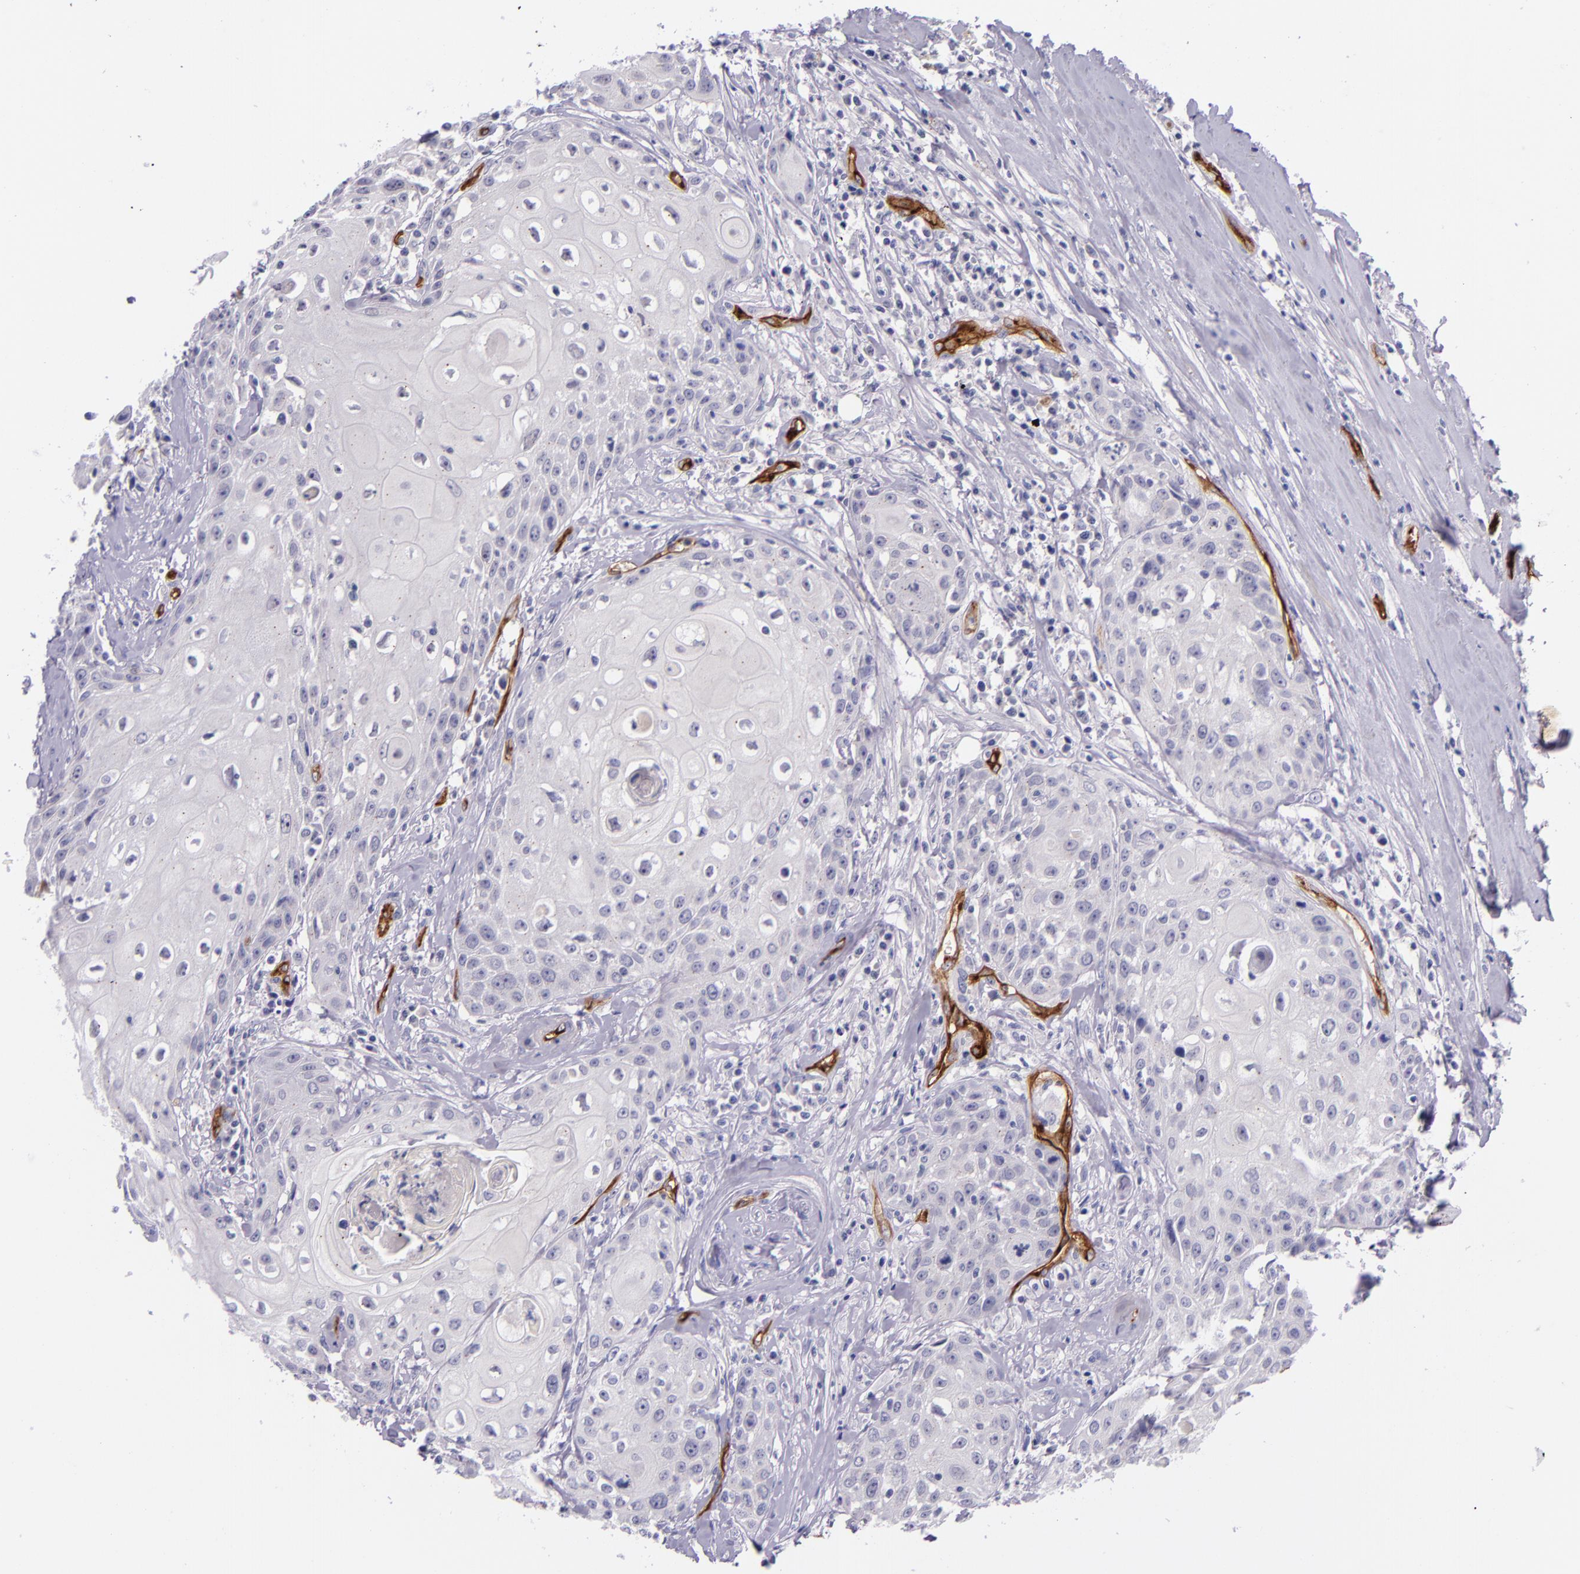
{"staining": {"intensity": "negative", "quantity": "none", "location": "none"}, "tissue": "head and neck cancer", "cell_type": "Tumor cells", "image_type": "cancer", "snomed": [{"axis": "morphology", "description": "Squamous cell carcinoma, NOS"}, {"axis": "topography", "description": "Oral tissue"}, {"axis": "topography", "description": "Head-Neck"}], "caption": "A histopathology image of head and neck cancer stained for a protein displays no brown staining in tumor cells.", "gene": "NOS3", "patient": {"sex": "female", "age": 82}}